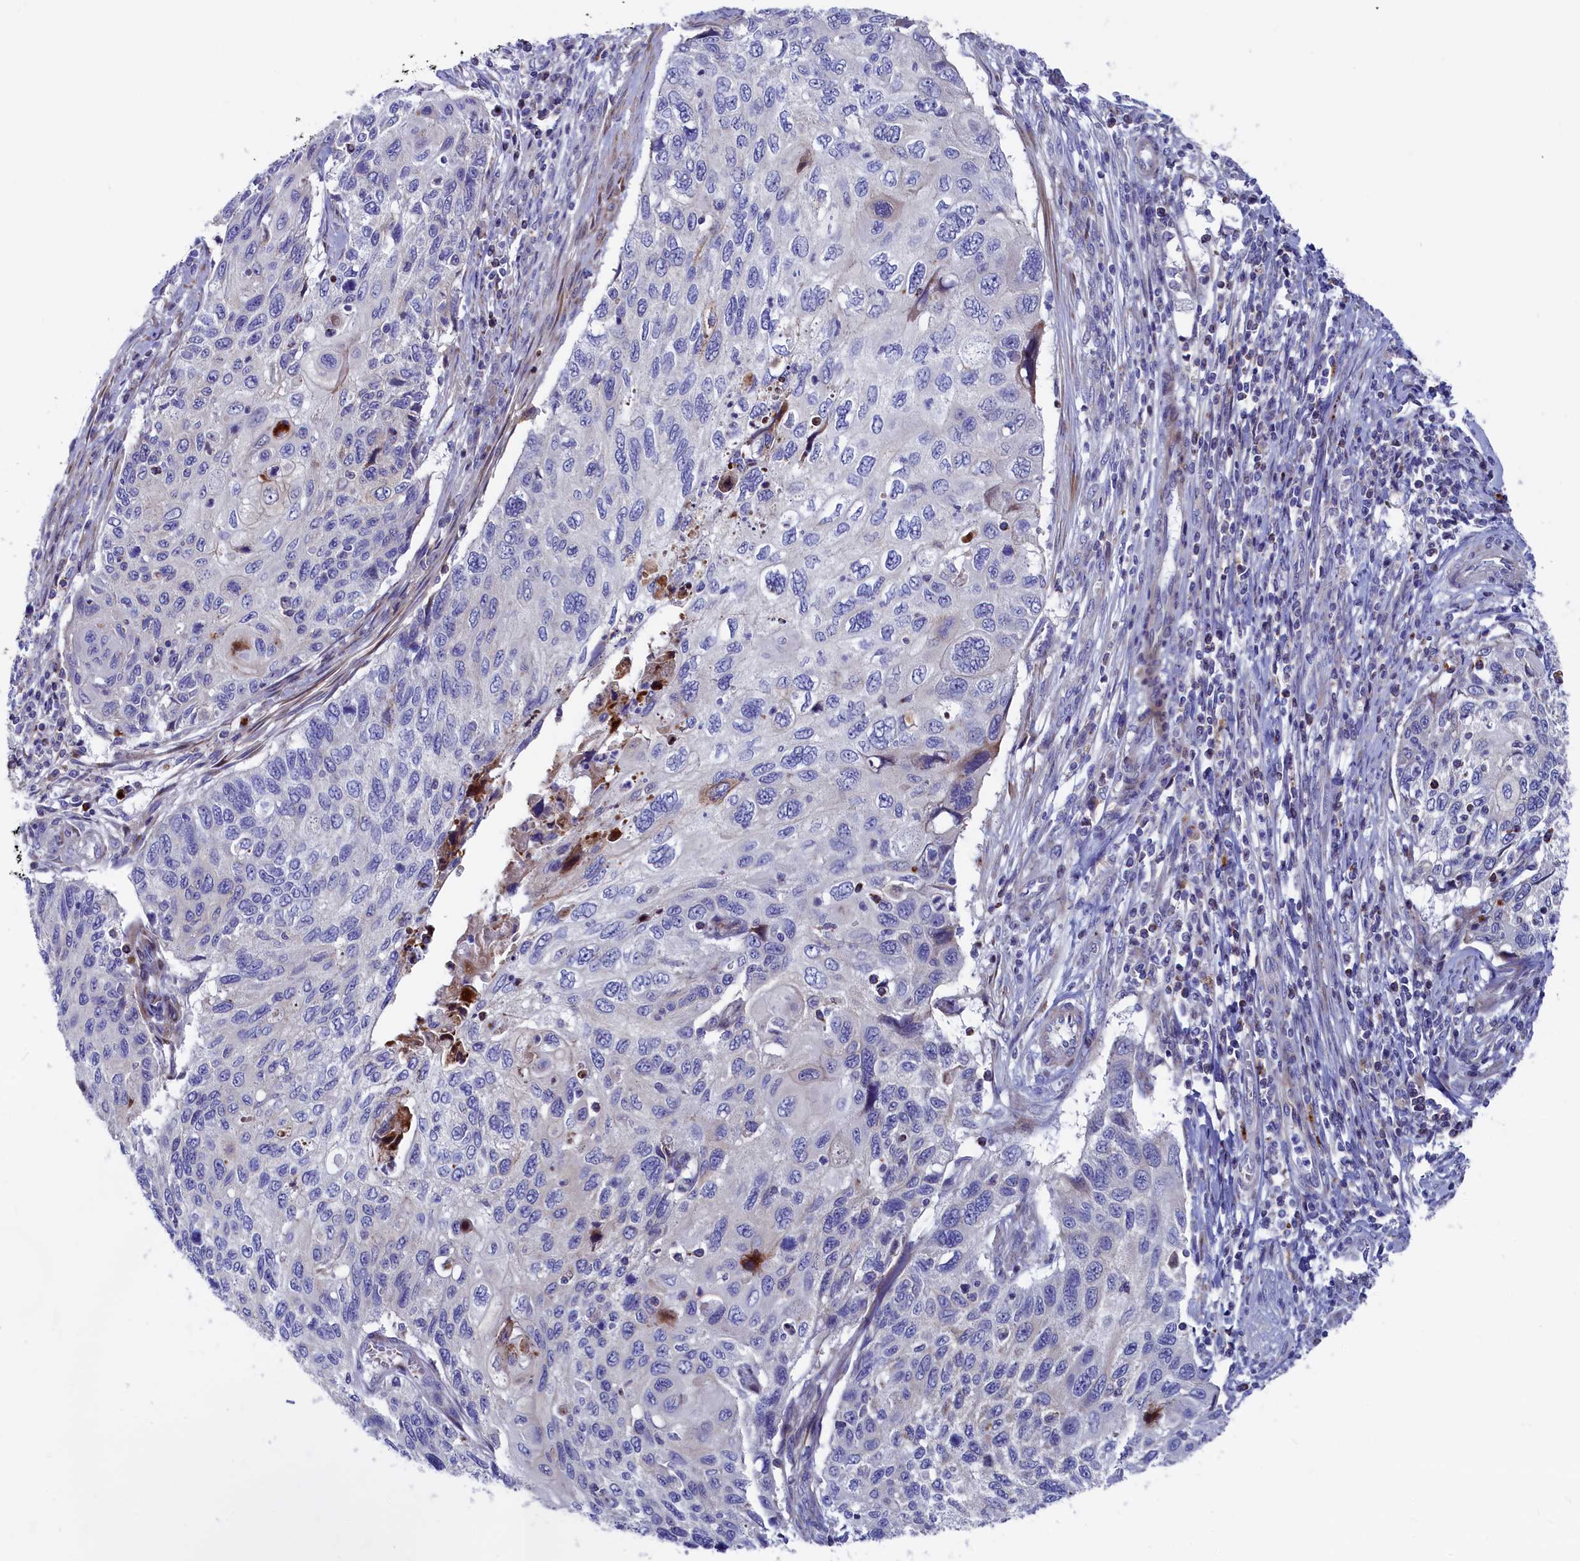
{"staining": {"intensity": "negative", "quantity": "none", "location": "none"}, "tissue": "cervical cancer", "cell_type": "Tumor cells", "image_type": "cancer", "snomed": [{"axis": "morphology", "description": "Squamous cell carcinoma, NOS"}, {"axis": "topography", "description": "Cervix"}], "caption": "DAB (3,3'-diaminobenzidine) immunohistochemical staining of human squamous cell carcinoma (cervical) reveals no significant expression in tumor cells. (Brightfield microscopy of DAB (3,3'-diaminobenzidine) IHC at high magnification).", "gene": "NUDT7", "patient": {"sex": "female", "age": 70}}